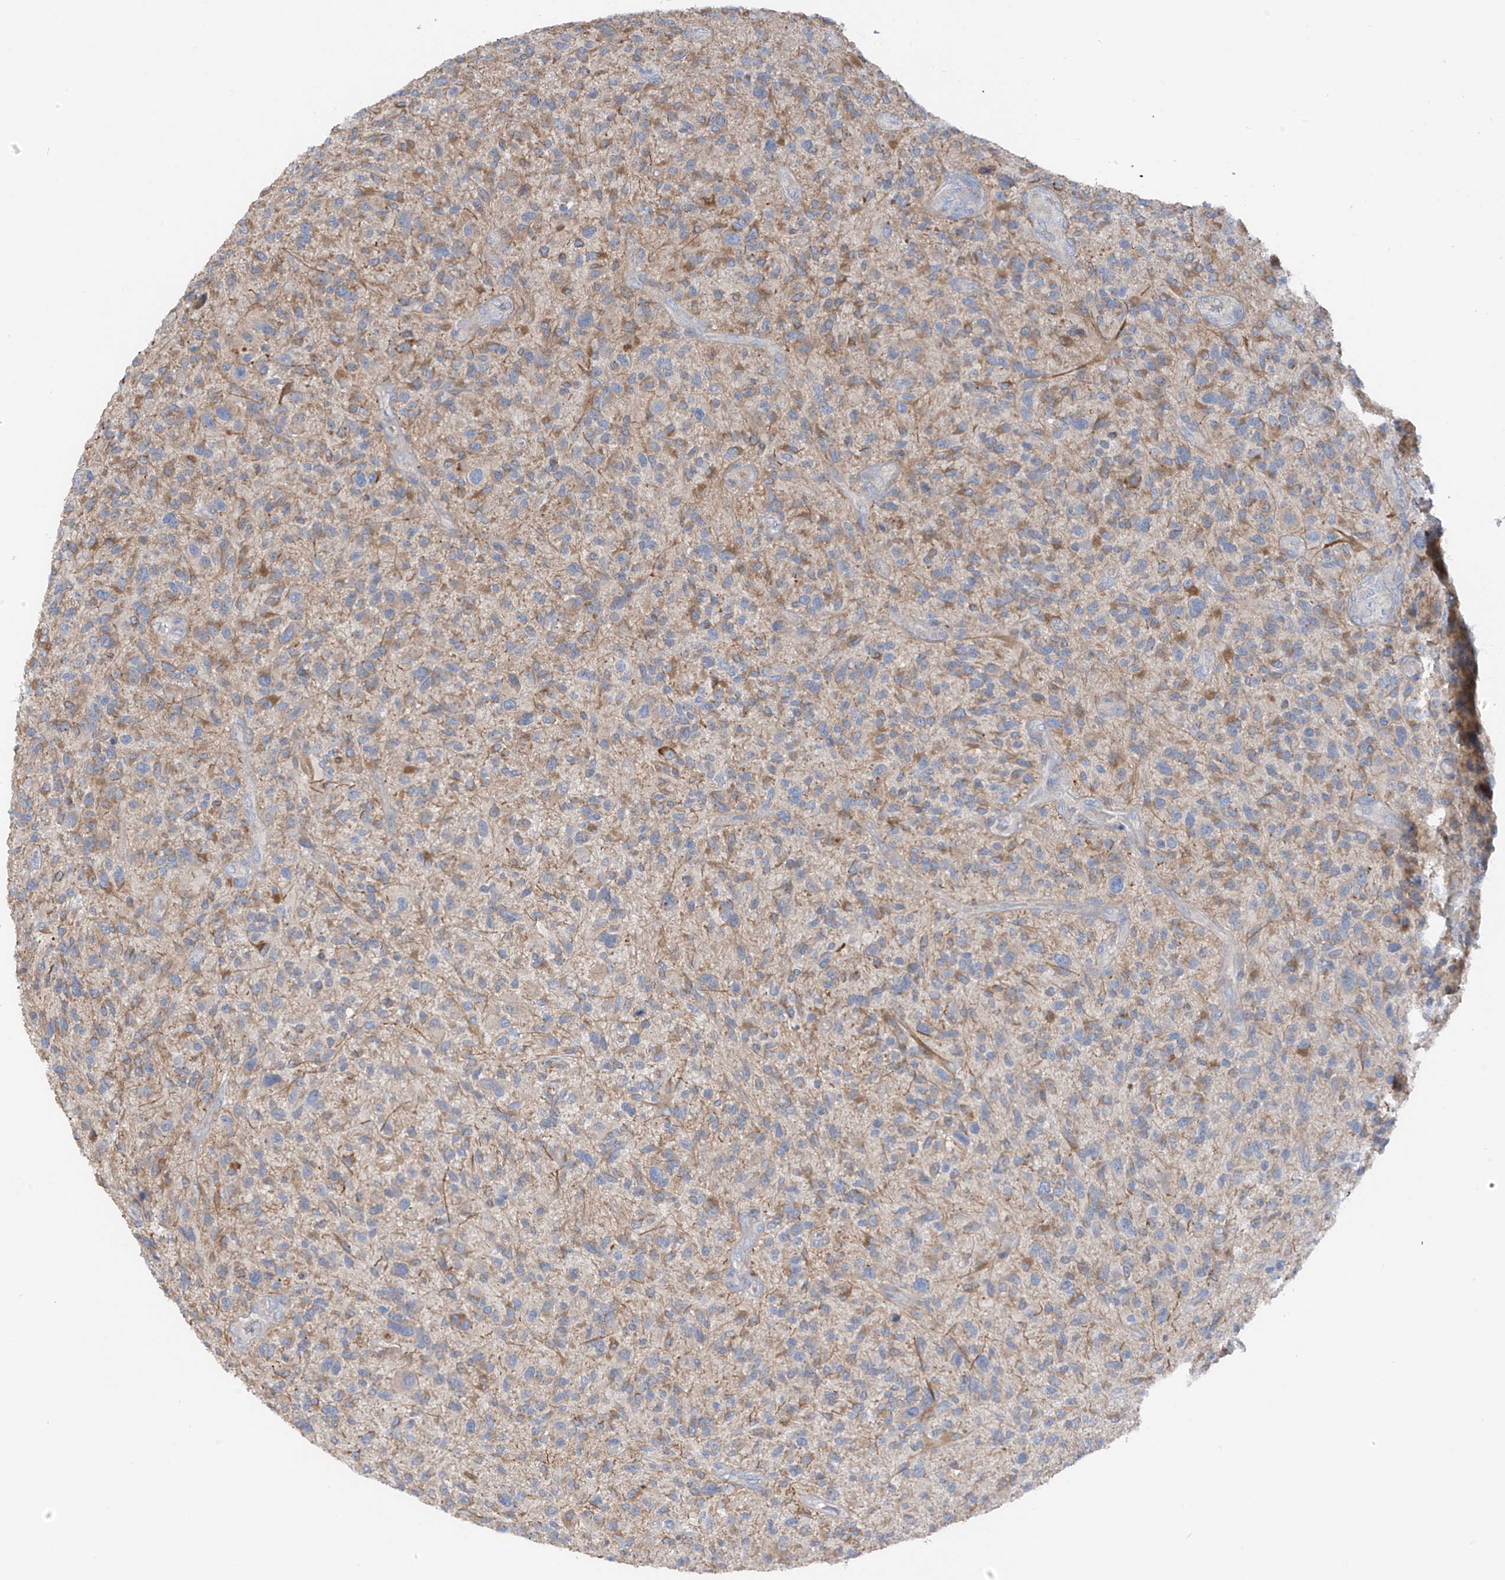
{"staining": {"intensity": "moderate", "quantity": "<25%", "location": "cytoplasmic/membranous"}, "tissue": "glioma", "cell_type": "Tumor cells", "image_type": "cancer", "snomed": [{"axis": "morphology", "description": "Glioma, malignant, High grade"}, {"axis": "topography", "description": "Brain"}], "caption": "Tumor cells demonstrate low levels of moderate cytoplasmic/membranous positivity in about <25% of cells in human glioma.", "gene": "GALNTL6", "patient": {"sex": "male", "age": 47}}